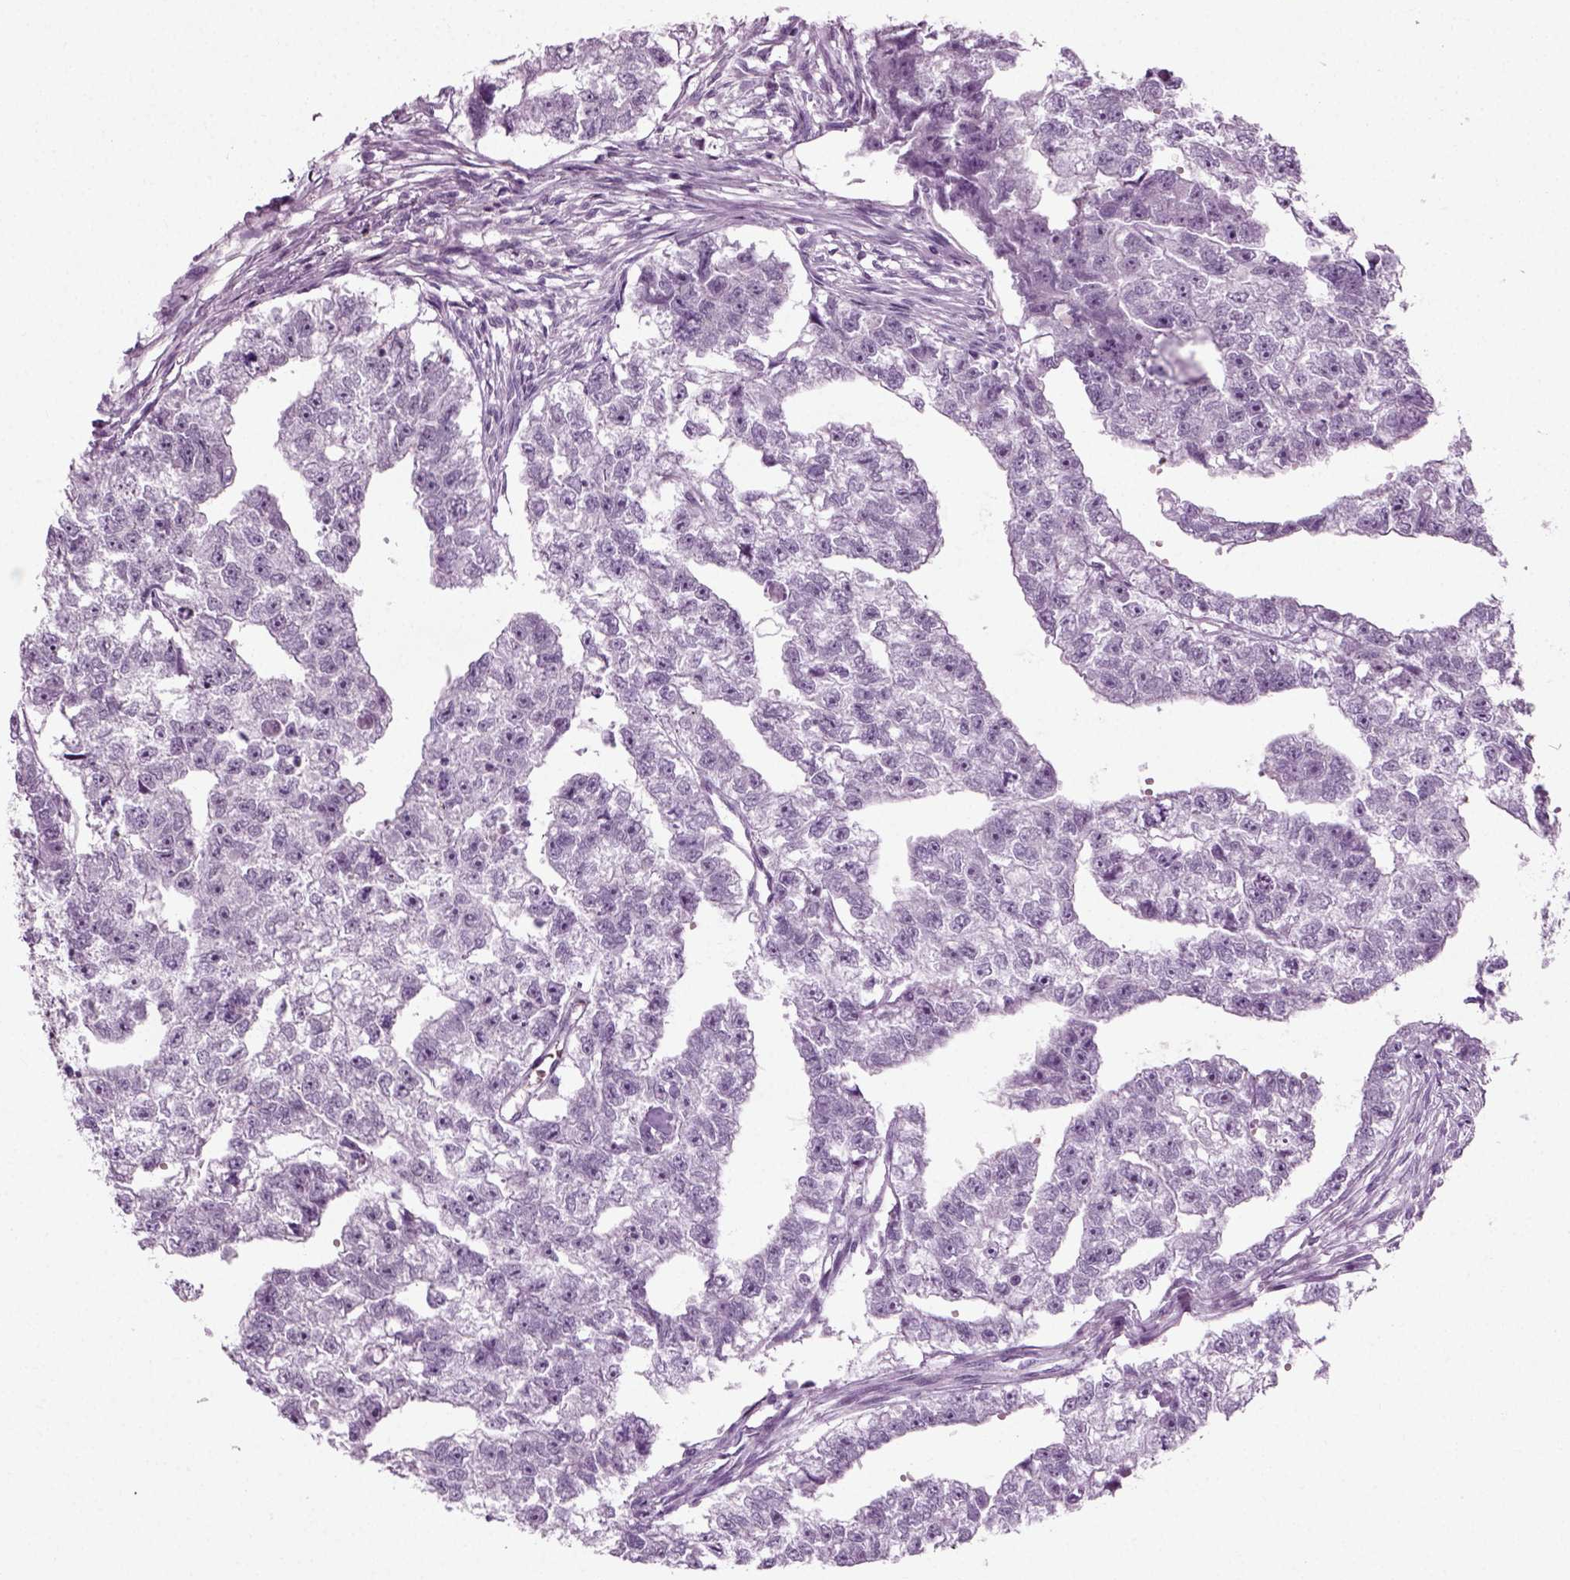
{"staining": {"intensity": "negative", "quantity": "none", "location": "none"}, "tissue": "testis cancer", "cell_type": "Tumor cells", "image_type": "cancer", "snomed": [{"axis": "morphology", "description": "Carcinoma, Embryonal, NOS"}, {"axis": "morphology", "description": "Teratoma, malignant, NOS"}, {"axis": "topography", "description": "Testis"}], "caption": "The photomicrograph shows no significant positivity in tumor cells of teratoma (malignant) (testis).", "gene": "ZC2HC1C", "patient": {"sex": "male", "age": 44}}